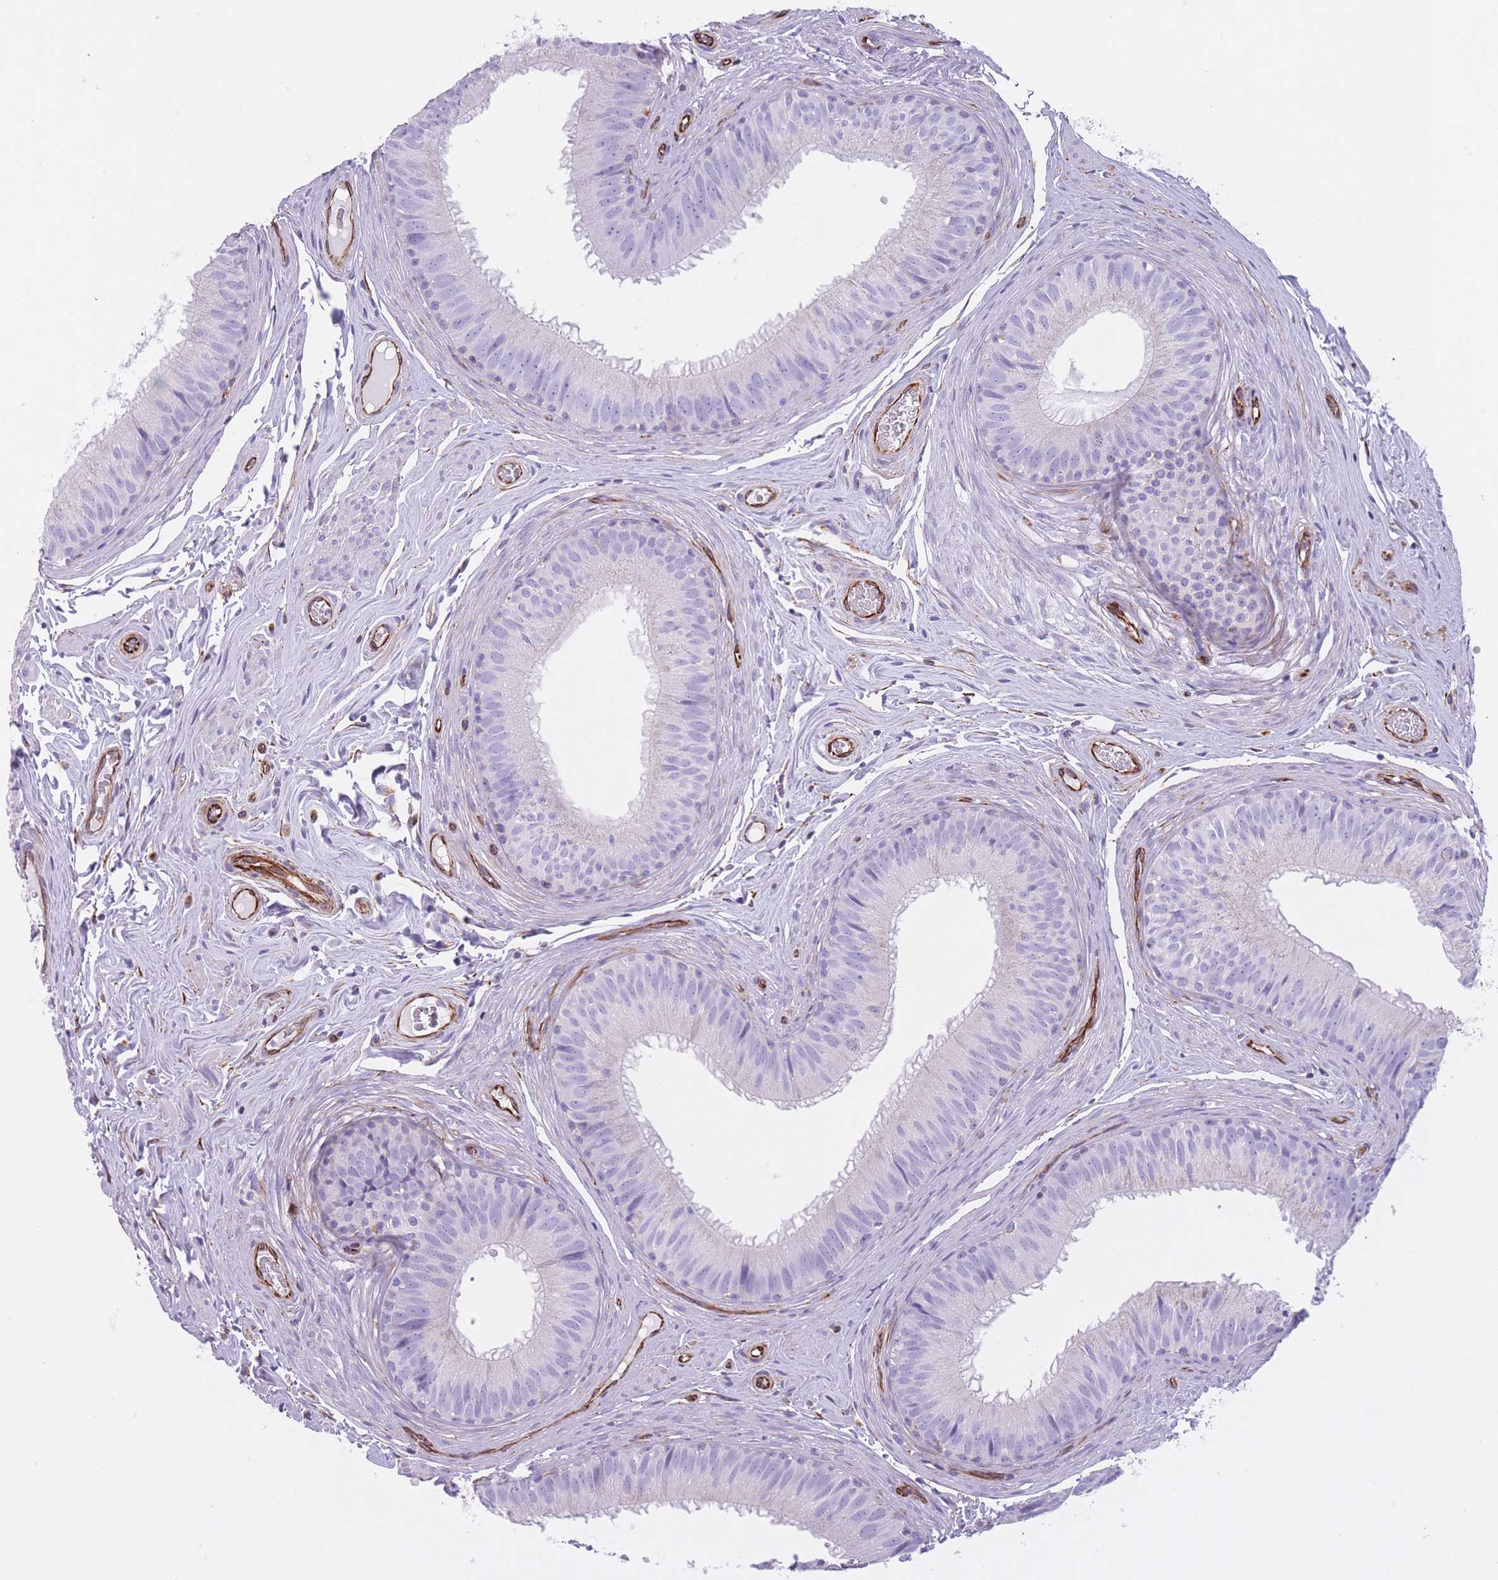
{"staining": {"intensity": "strong", "quantity": "<25%", "location": "cytoplasmic/membranous"}, "tissue": "epididymis", "cell_type": "Glandular cells", "image_type": "normal", "snomed": [{"axis": "morphology", "description": "Normal tissue, NOS"}, {"axis": "topography", "description": "Epididymis, spermatic cord, NOS"}], "caption": "IHC (DAB (3,3'-diaminobenzidine)) staining of benign epididymis reveals strong cytoplasmic/membranous protein positivity in about <25% of glandular cells.", "gene": "ATP5MF", "patient": {"sex": "male", "age": 25}}